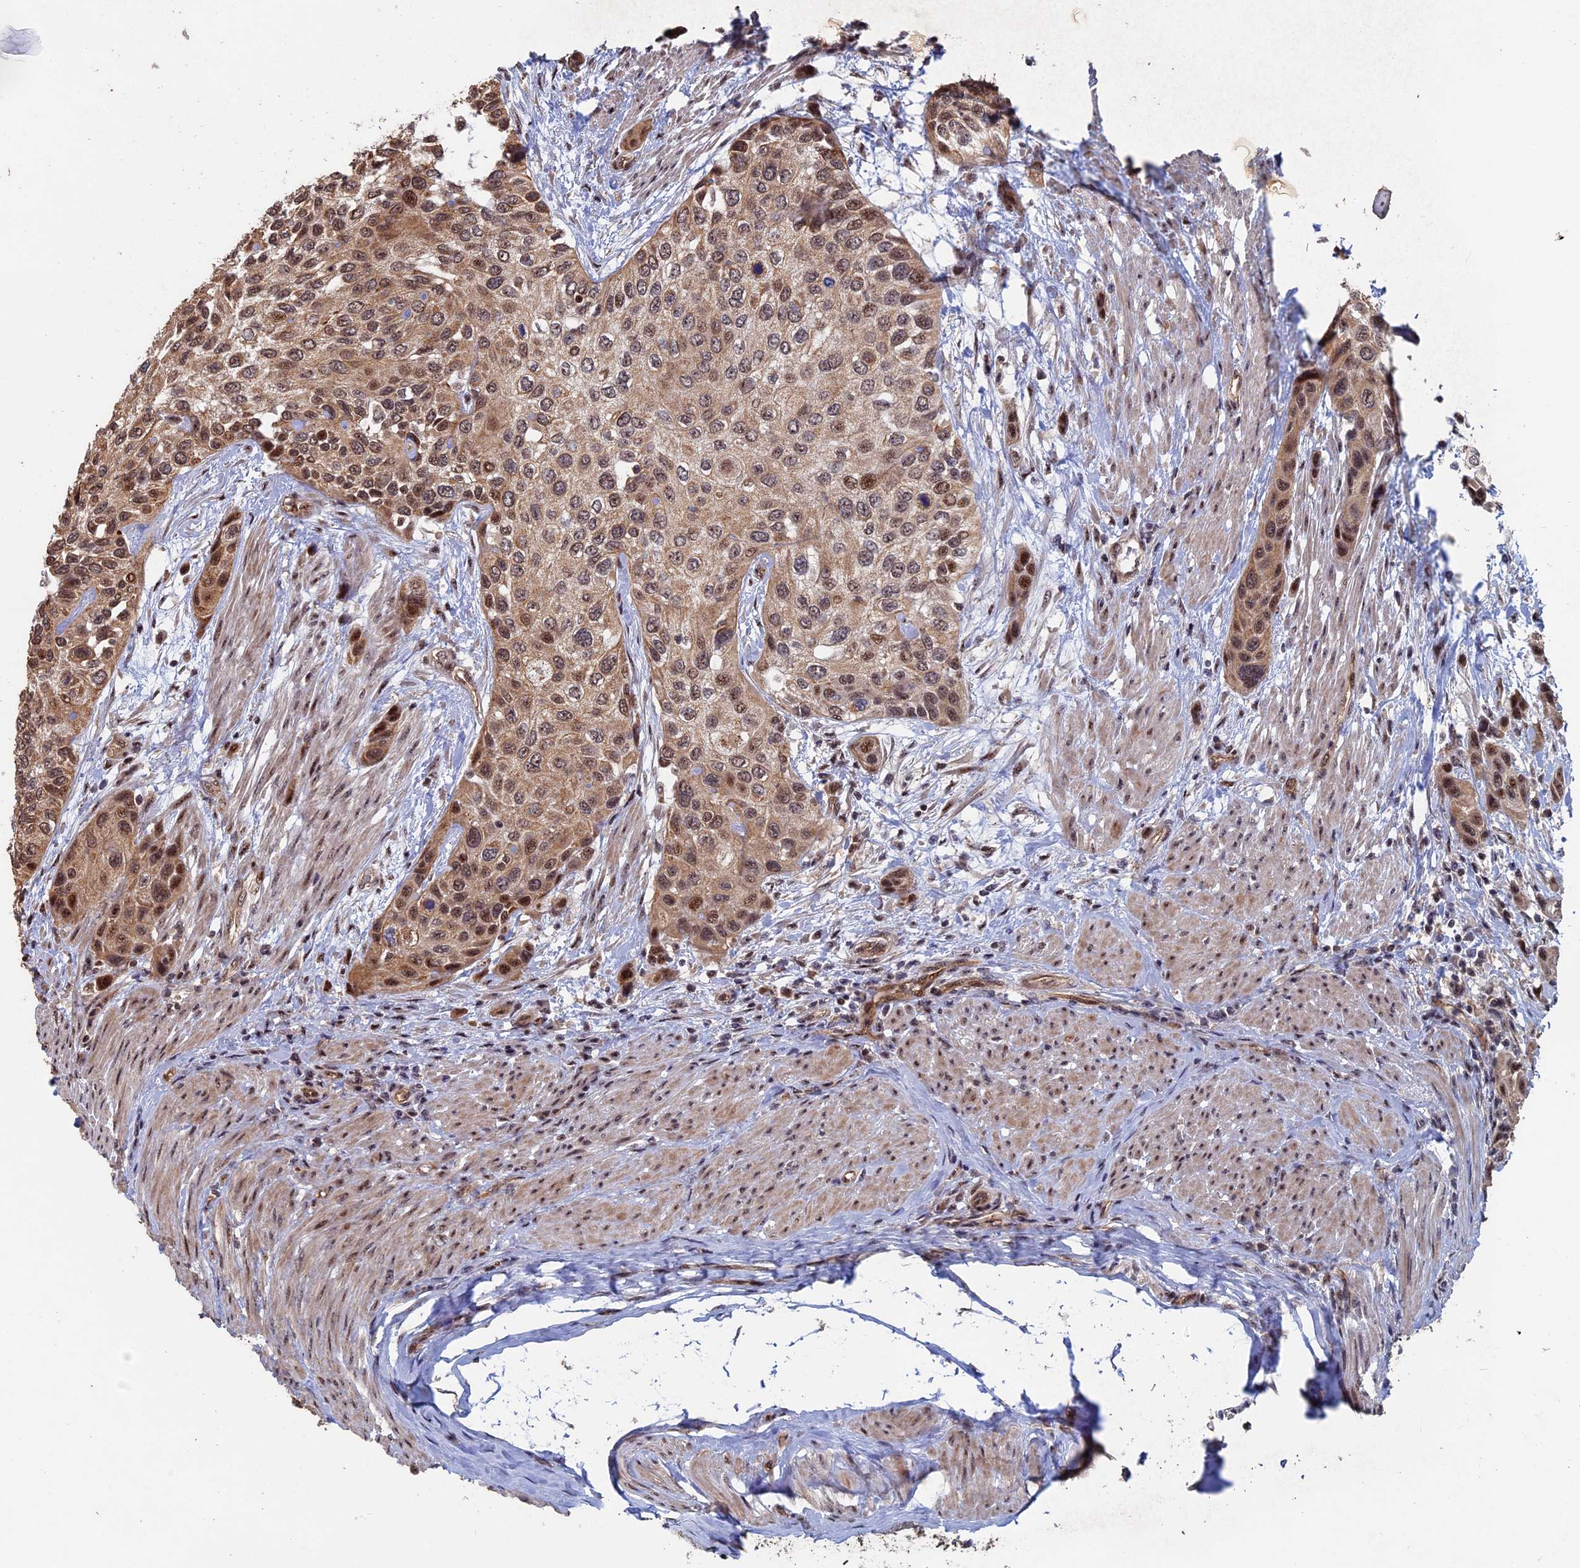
{"staining": {"intensity": "moderate", "quantity": ">75%", "location": "cytoplasmic/membranous,nuclear"}, "tissue": "urothelial cancer", "cell_type": "Tumor cells", "image_type": "cancer", "snomed": [{"axis": "morphology", "description": "Normal tissue, NOS"}, {"axis": "morphology", "description": "Urothelial carcinoma, High grade"}, {"axis": "topography", "description": "Vascular tissue"}, {"axis": "topography", "description": "Urinary bladder"}], "caption": "Urothelial cancer stained with a brown dye demonstrates moderate cytoplasmic/membranous and nuclear positive staining in about >75% of tumor cells.", "gene": "KIAA1328", "patient": {"sex": "female", "age": 56}}